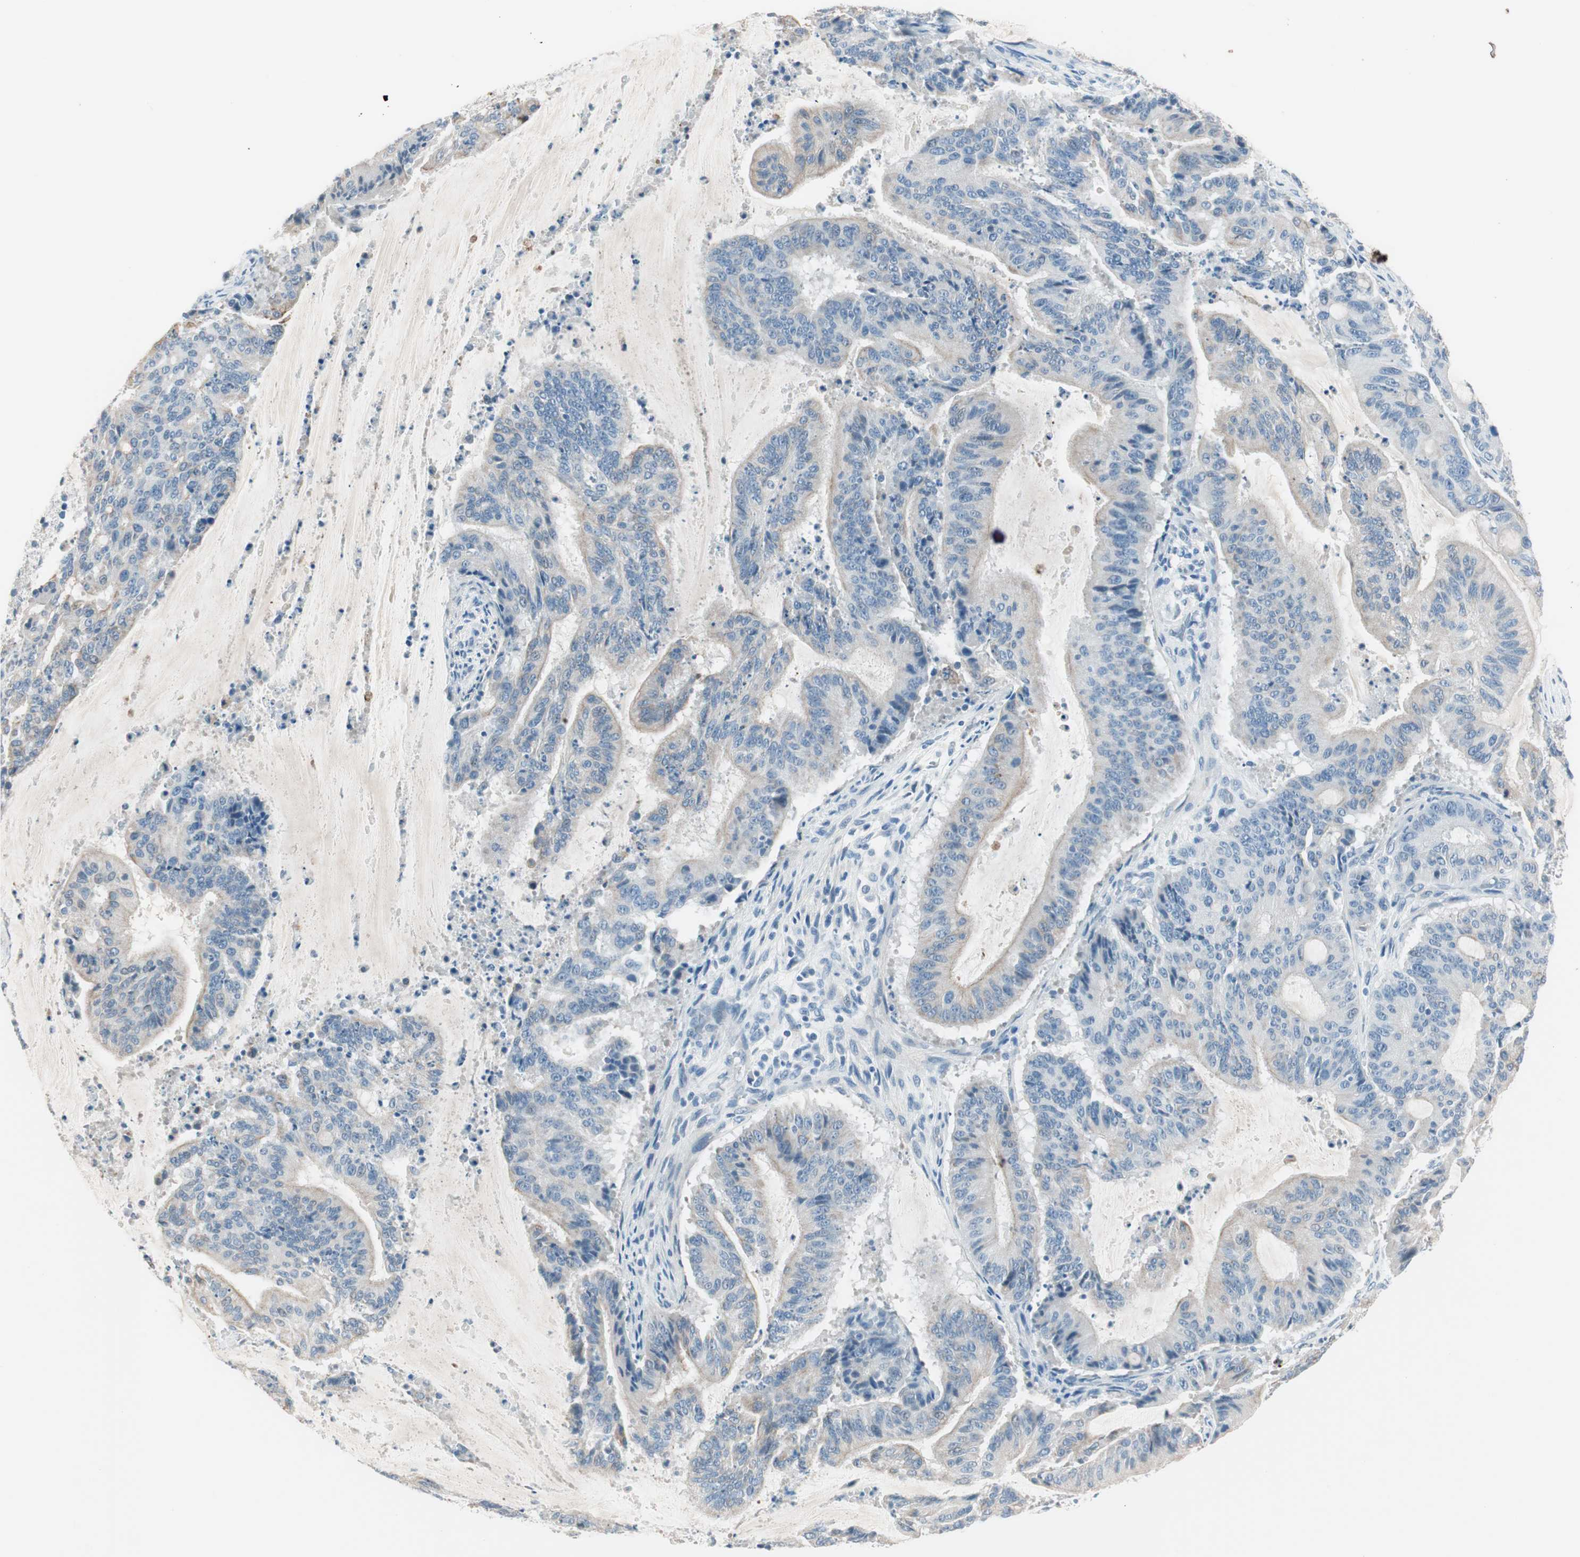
{"staining": {"intensity": "weak", "quantity": "25%-75%", "location": "cytoplasmic/membranous"}, "tissue": "liver cancer", "cell_type": "Tumor cells", "image_type": "cancer", "snomed": [{"axis": "morphology", "description": "Cholangiocarcinoma"}, {"axis": "topography", "description": "Liver"}], "caption": "About 25%-75% of tumor cells in liver cholangiocarcinoma exhibit weak cytoplasmic/membranous protein staining as visualized by brown immunohistochemical staining.", "gene": "GNAO1", "patient": {"sex": "female", "age": 73}}